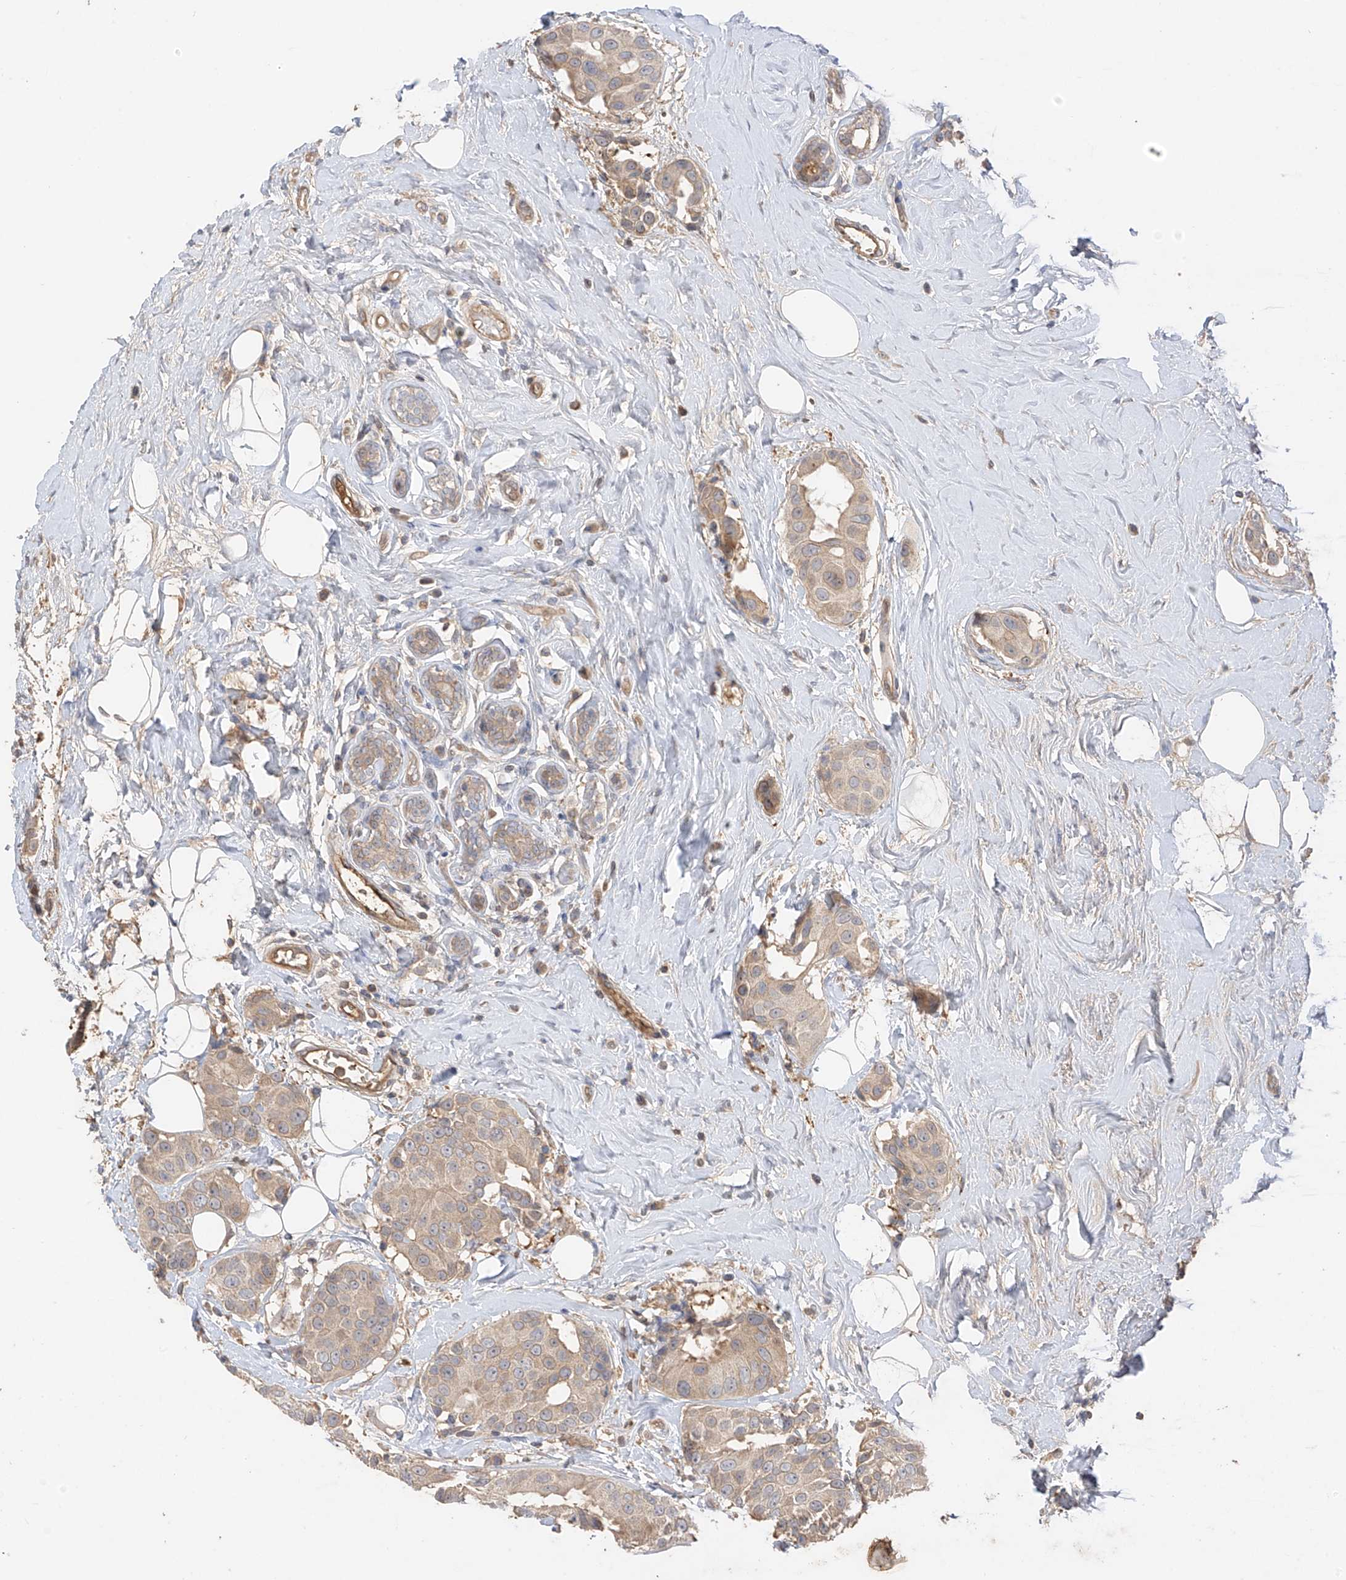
{"staining": {"intensity": "weak", "quantity": "25%-75%", "location": "cytoplasmic/membranous"}, "tissue": "breast cancer", "cell_type": "Tumor cells", "image_type": "cancer", "snomed": [{"axis": "morphology", "description": "Normal tissue, NOS"}, {"axis": "morphology", "description": "Duct carcinoma"}, {"axis": "topography", "description": "Breast"}], "caption": "Immunohistochemical staining of human breast cancer demonstrates low levels of weak cytoplasmic/membranous protein positivity in approximately 25%-75% of tumor cells.", "gene": "CACNA2D4", "patient": {"sex": "female", "age": 39}}